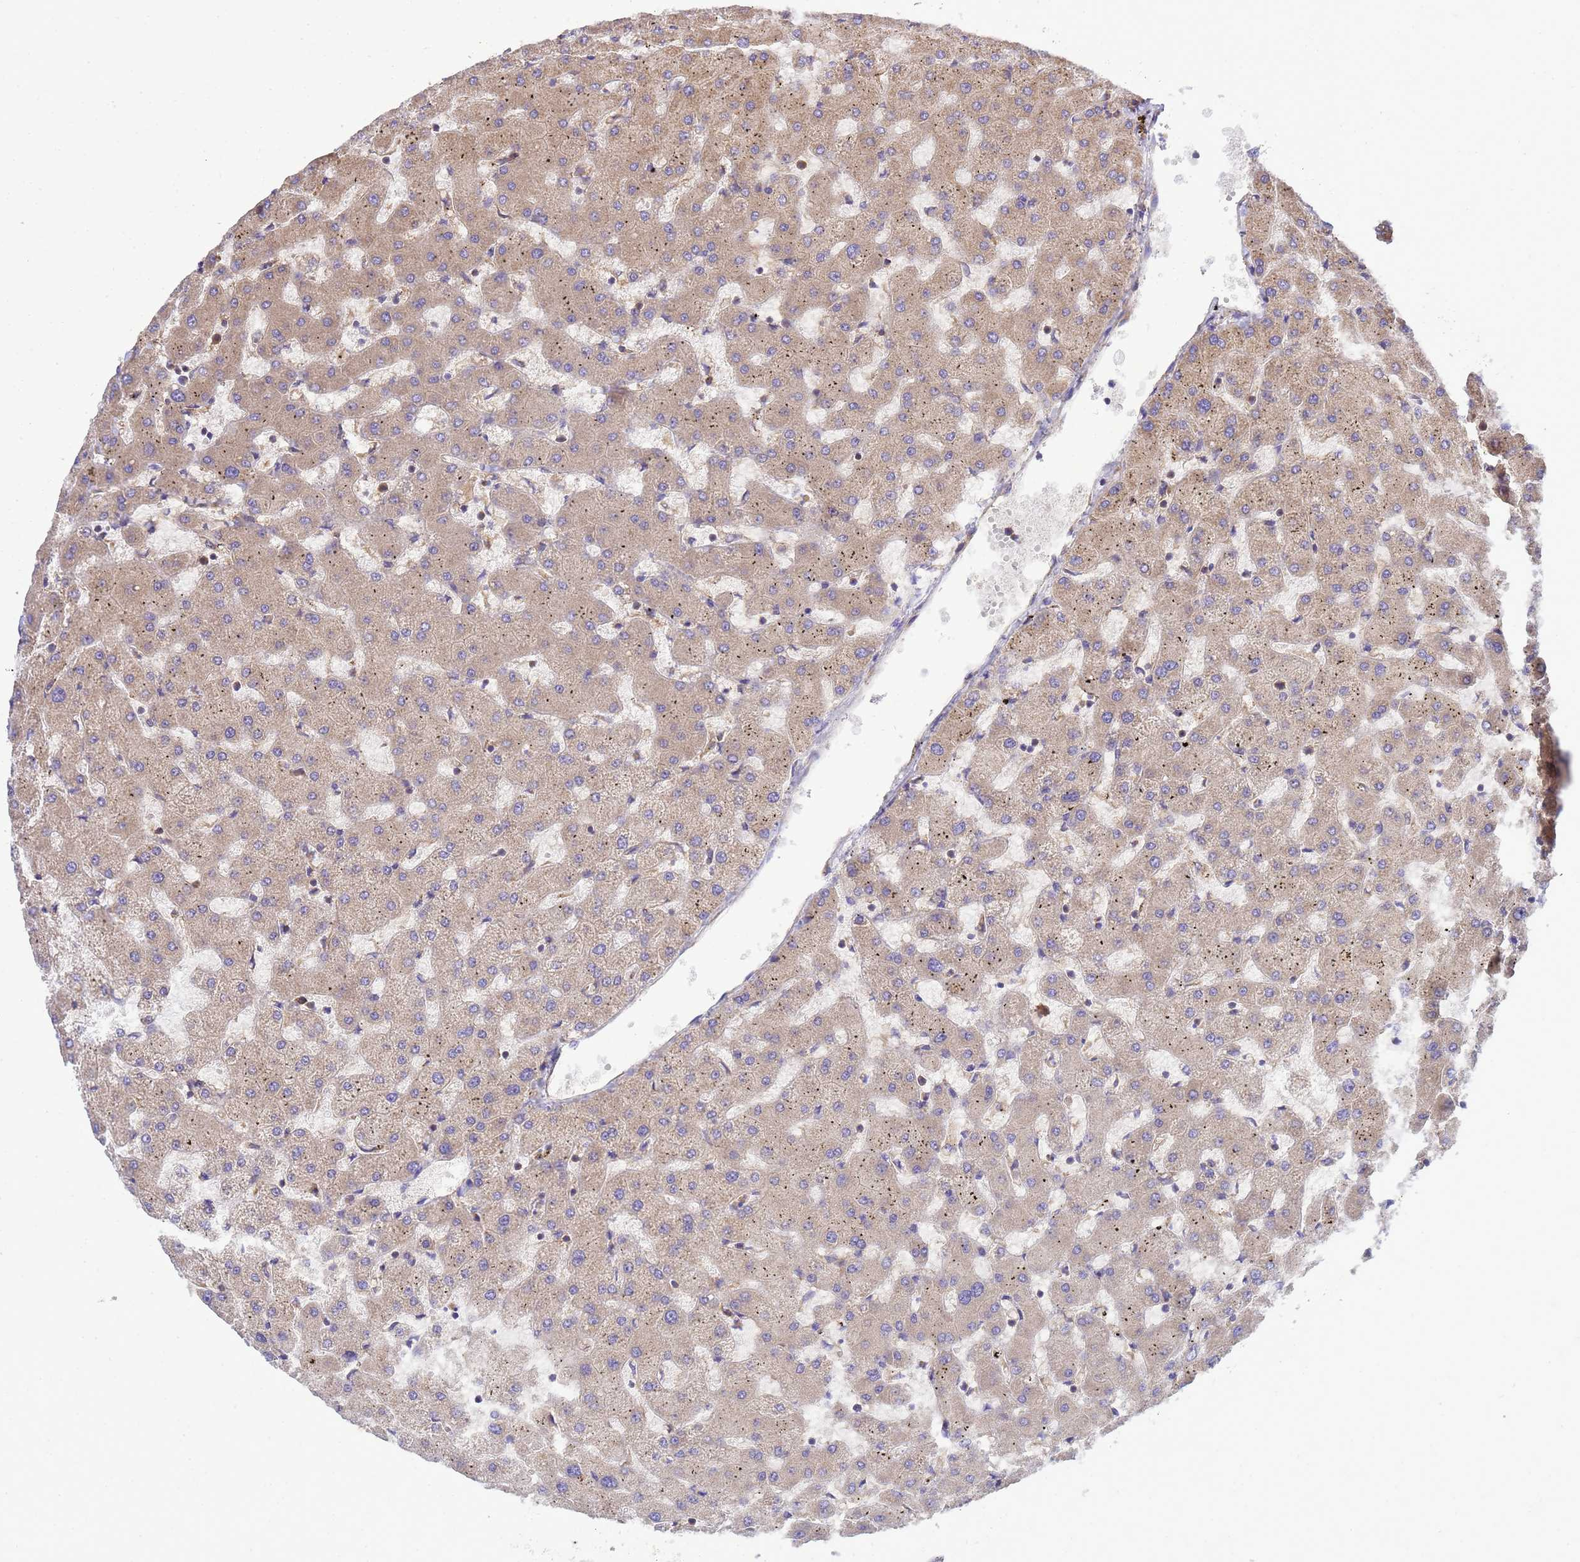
{"staining": {"intensity": "weak", "quantity": "25%-75%", "location": "cytoplasmic/membranous"}, "tissue": "liver", "cell_type": "Cholangiocytes", "image_type": "normal", "snomed": [{"axis": "morphology", "description": "Normal tissue, NOS"}, {"axis": "topography", "description": "Liver"}], "caption": "Liver stained with DAB (3,3'-diaminobenzidine) immunohistochemistry exhibits low levels of weak cytoplasmic/membranous expression in approximately 25%-75% of cholangiocytes. Immunohistochemistry (ihc) stains the protein of interest in brown and the nuclei are stained blue.", "gene": "BECN1", "patient": {"sex": "female", "age": 63}}